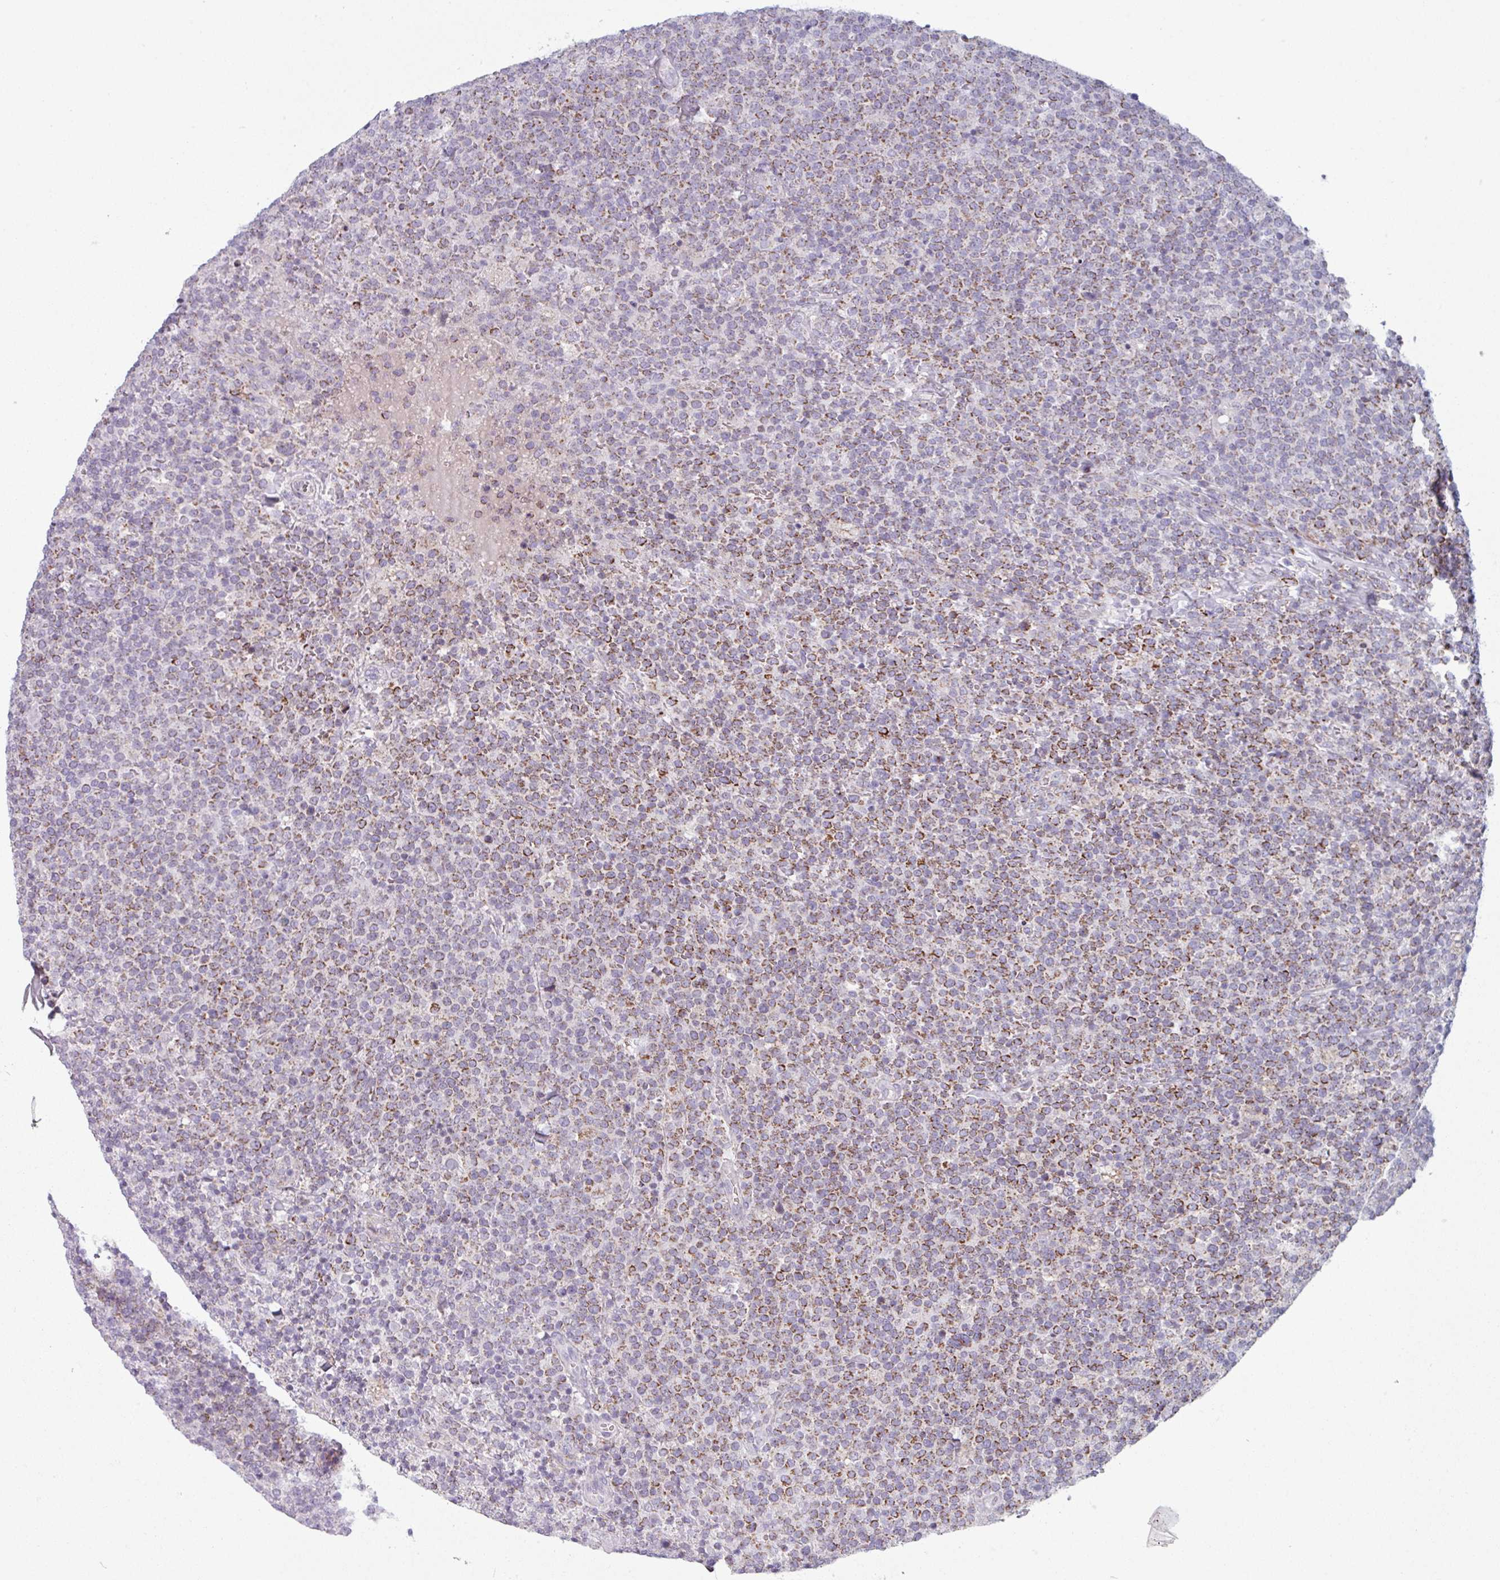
{"staining": {"intensity": "moderate", "quantity": ">75%", "location": "cytoplasmic/membranous"}, "tissue": "lymphoma", "cell_type": "Tumor cells", "image_type": "cancer", "snomed": [{"axis": "morphology", "description": "Malignant lymphoma, non-Hodgkin's type, High grade"}, {"axis": "topography", "description": "Lymph node"}], "caption": "Approximately >75% of tumor cells in lymphoma exhibit moderate cytoplasmic/membranous protein staining as visualized by brown immunohistochemical staining.", "gene": "ZNF615", "patient": {"sex": "male", "age": 61}}